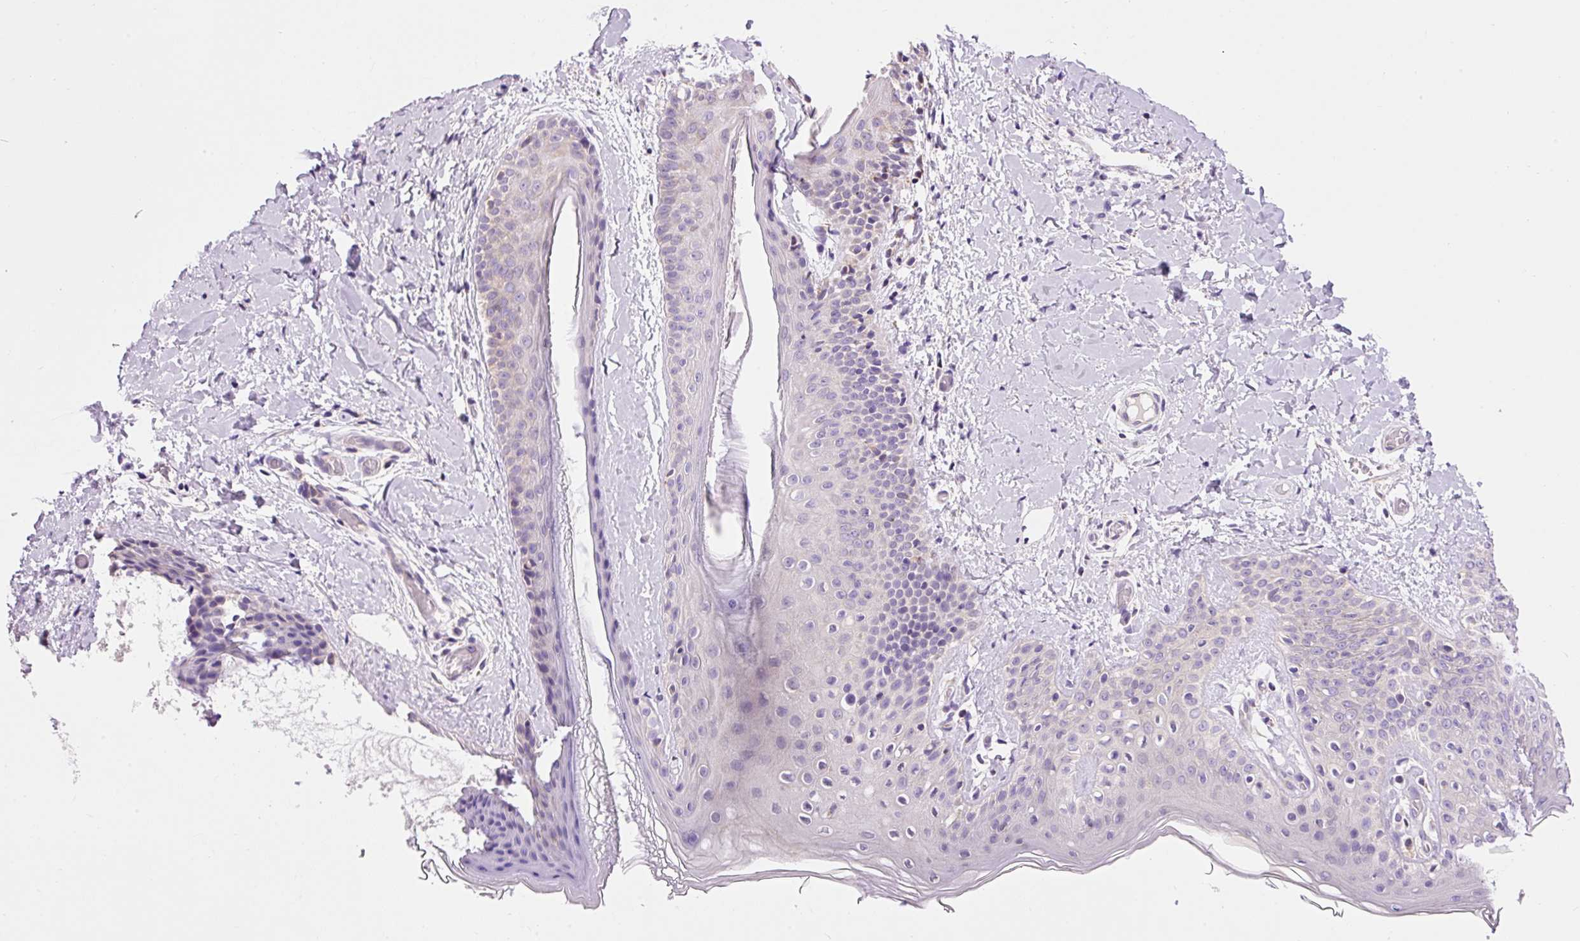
{"staining": {"intensity": "negative", "quantity": "none", "location": "none"}, "tissue": "skin", "cell_type": "Fibroblasts", "image_type": "normal", "snomed": [{"axis": "morphology", "description": "Normal tissue, NOS"}, {"axis": "topography", "description": "Skin"}], "caption": "This is a micrograph of immunohistochemistry (IHC) staining of unremarkable skin, which shows no expression in fibroblasts.", "gene": "IMMT", "patient": {"sex": "male", "age": 16}}